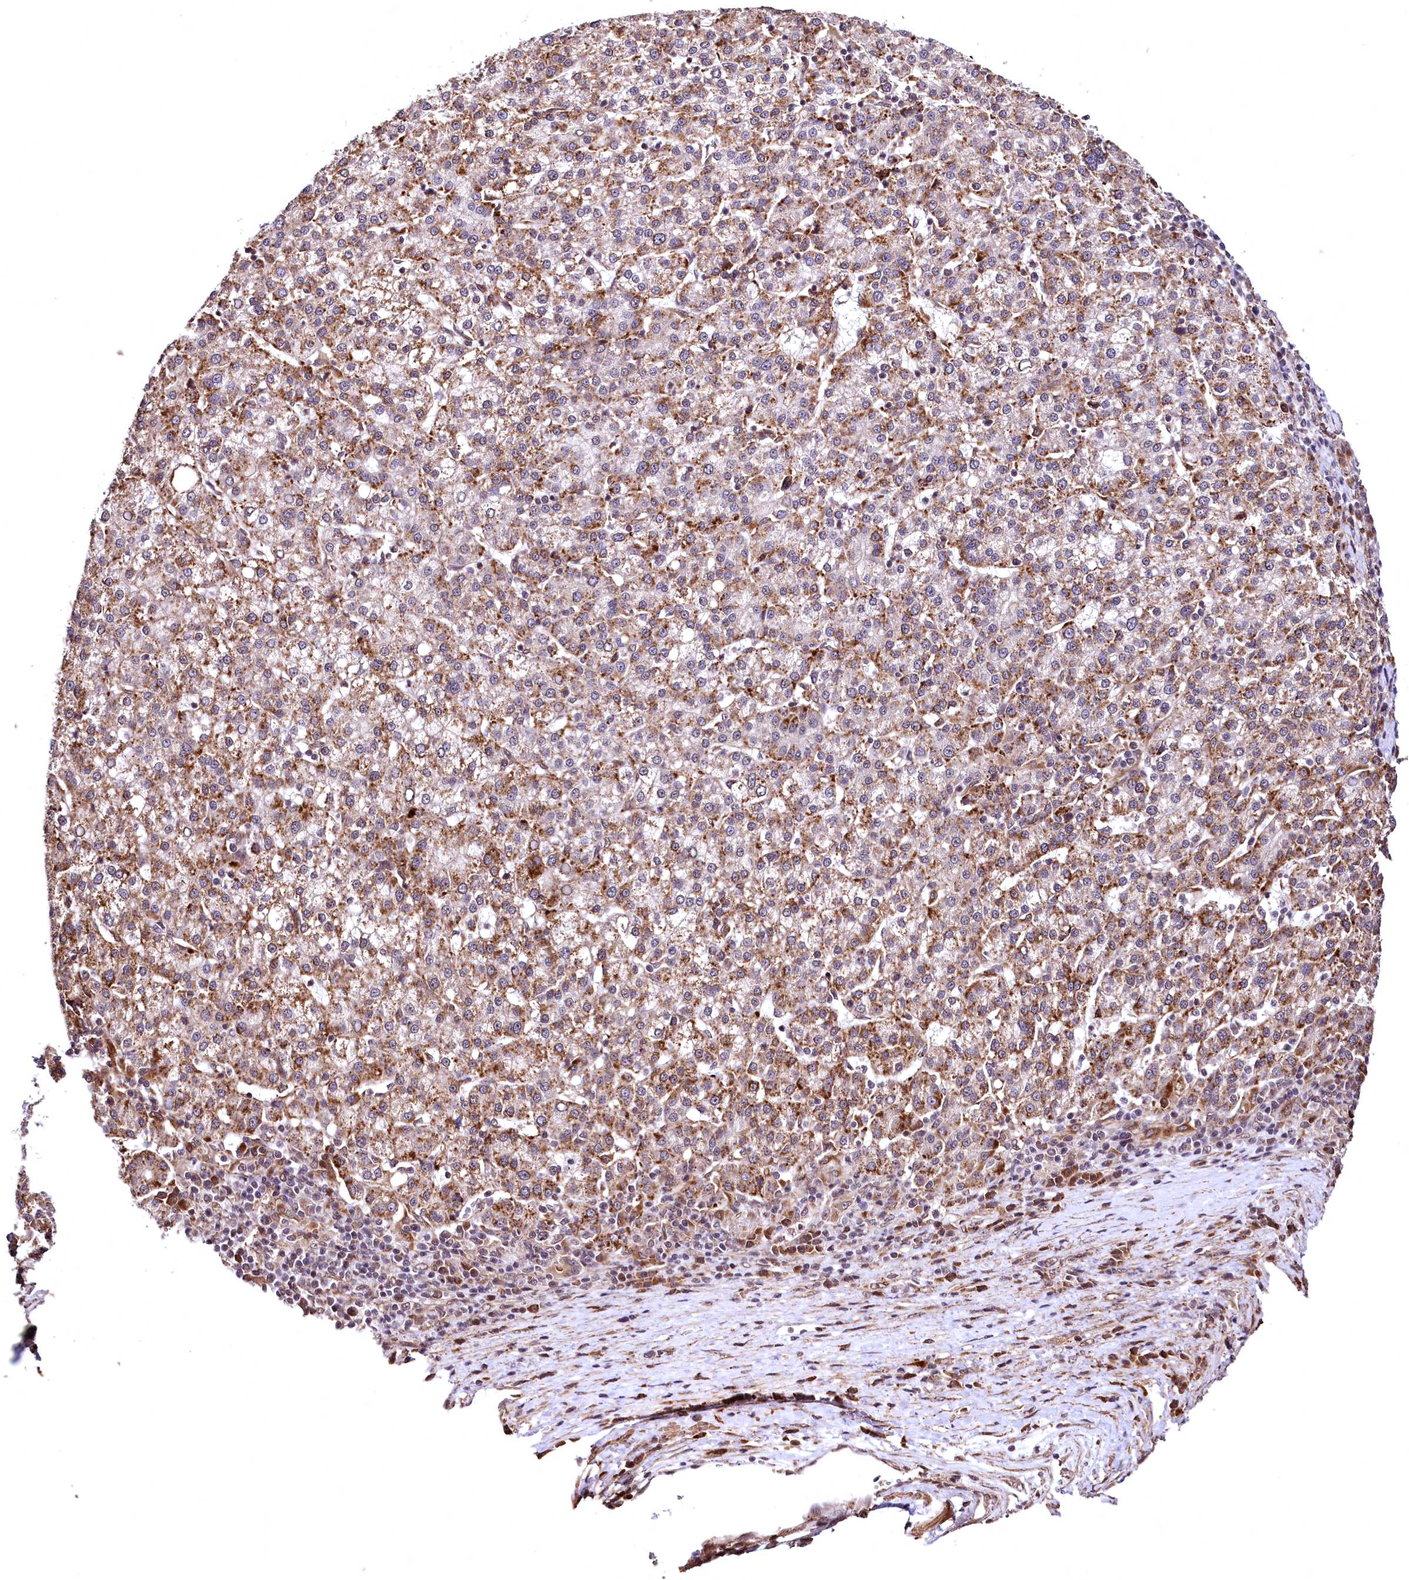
{"staining": {"intensity": "moderate", "quantity": ">75%", "location": "cytoplasmic/membranous"}, "tissue": "liver cancer", "cell_type": "Tumor cells", "image_type": "cancer", "snomed": [{"axis": "morphology", "description": "Carcinoma, Hepatocellular, NOS"}, {"axis": "topography", "description": "Liver"}], "caption": "DAB immunohistochemical staining of human liver cancer (hepatocellular carcinoma) demonstrates moderate cytoplasmic/membranous protein positivity in about >75% of tumor cells. Using DAB (3,3'-diaminobenzidine) (brown) and hematoxylin (blue) stains, captured at high magnification using brightfield microscopy.", "gene": "PDS5B", "patient": {"sex": "female", "age": 58}}